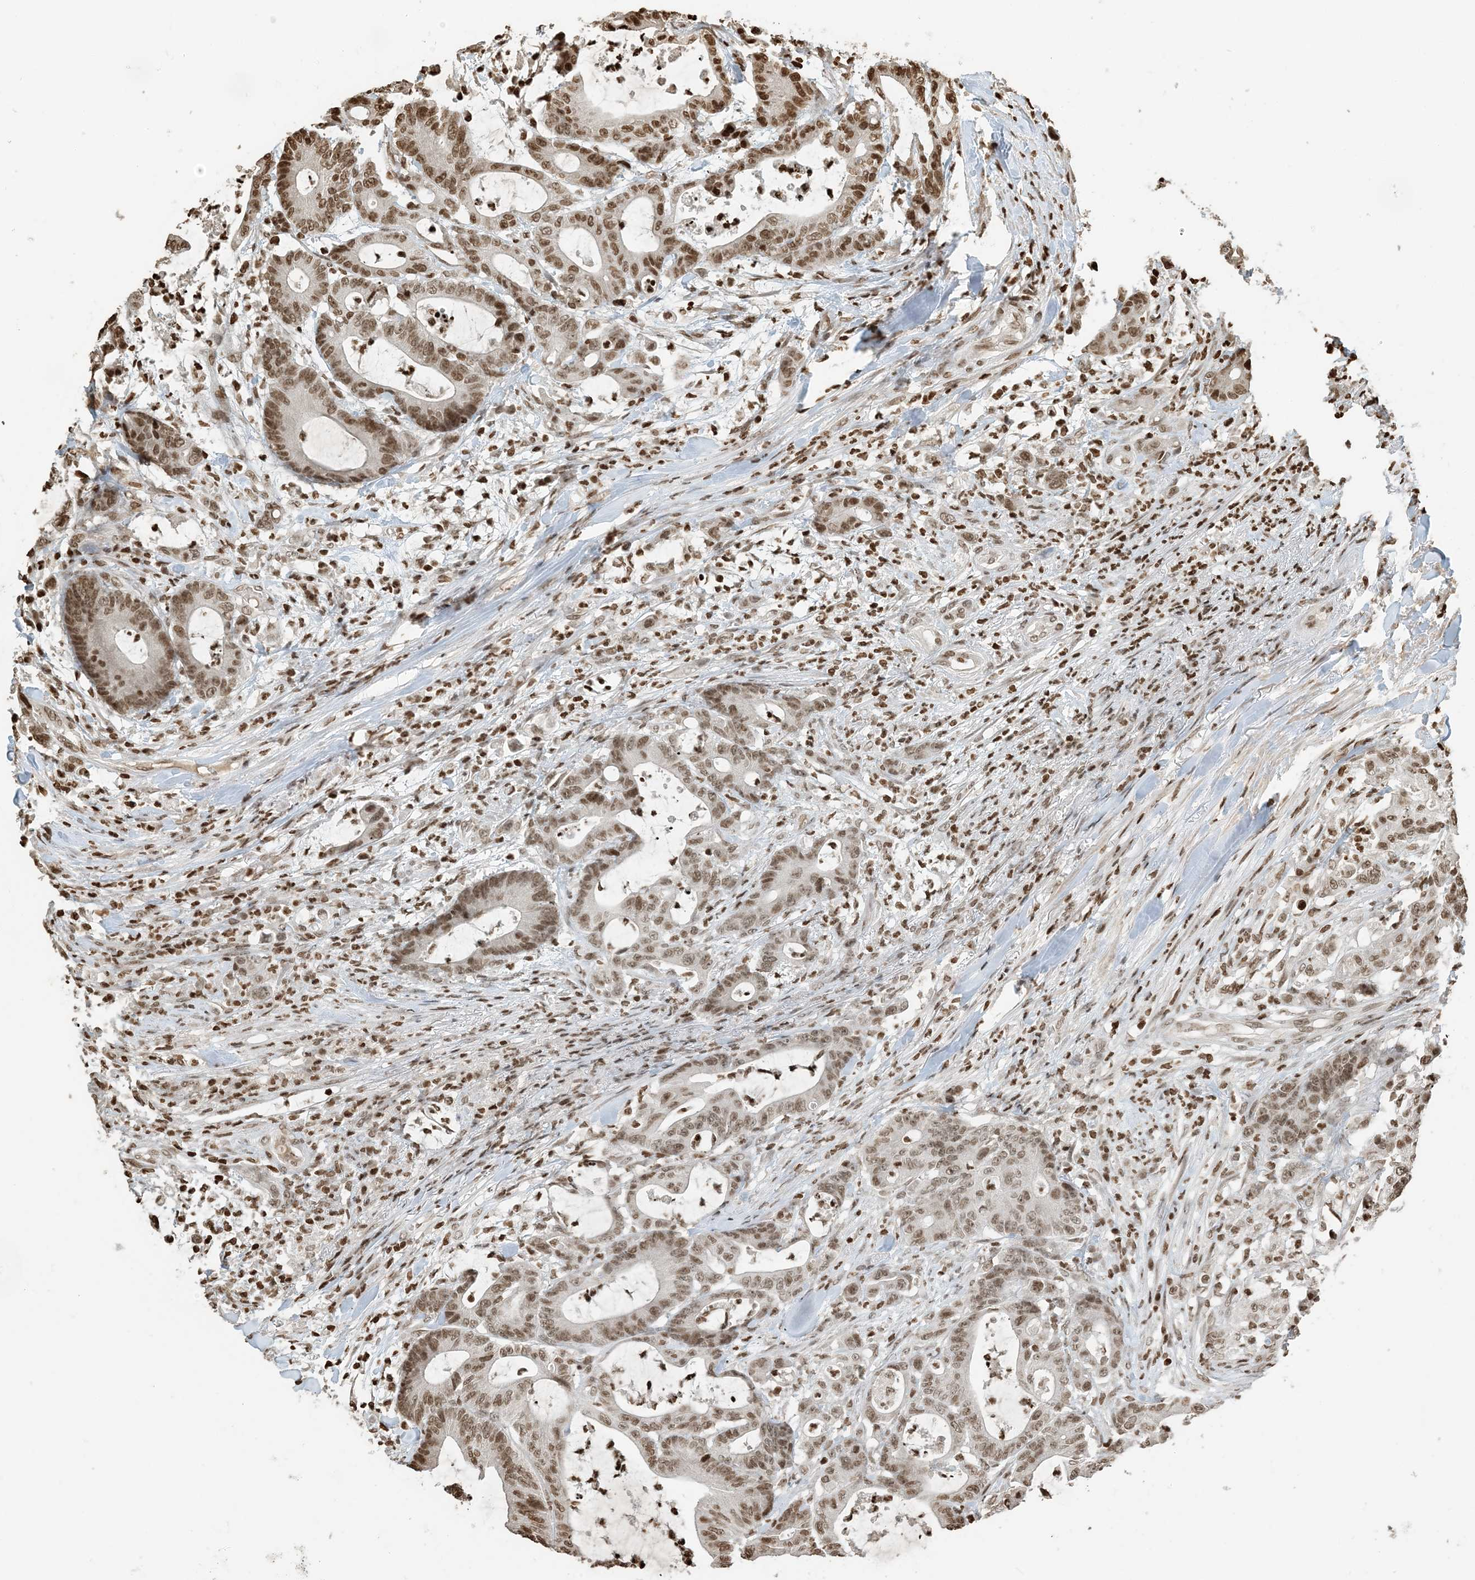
{"staining": {"intensity": "moderate", "quantity": ">75%", "location": "nuclear"}, "tissue": "colorectal cancer", "cell_type": "Tumor cells", "image_type": "cancer", "snomed": [{"axis": "morphology", "description": "Adenocarcinoma, NOS"}, {"axis": "topography", "description": "Colon"}], "caption": "High-magnification brightfield microscopy of colorectal cancer stained with DAB (brown) and counterstained with hematoxylin (blue). tumor cells exhibit moderate nuclear staining is present in approximately>75% of cells.", "gene": "H3-3B", "patient": {"sex": "female", "age": 84}}